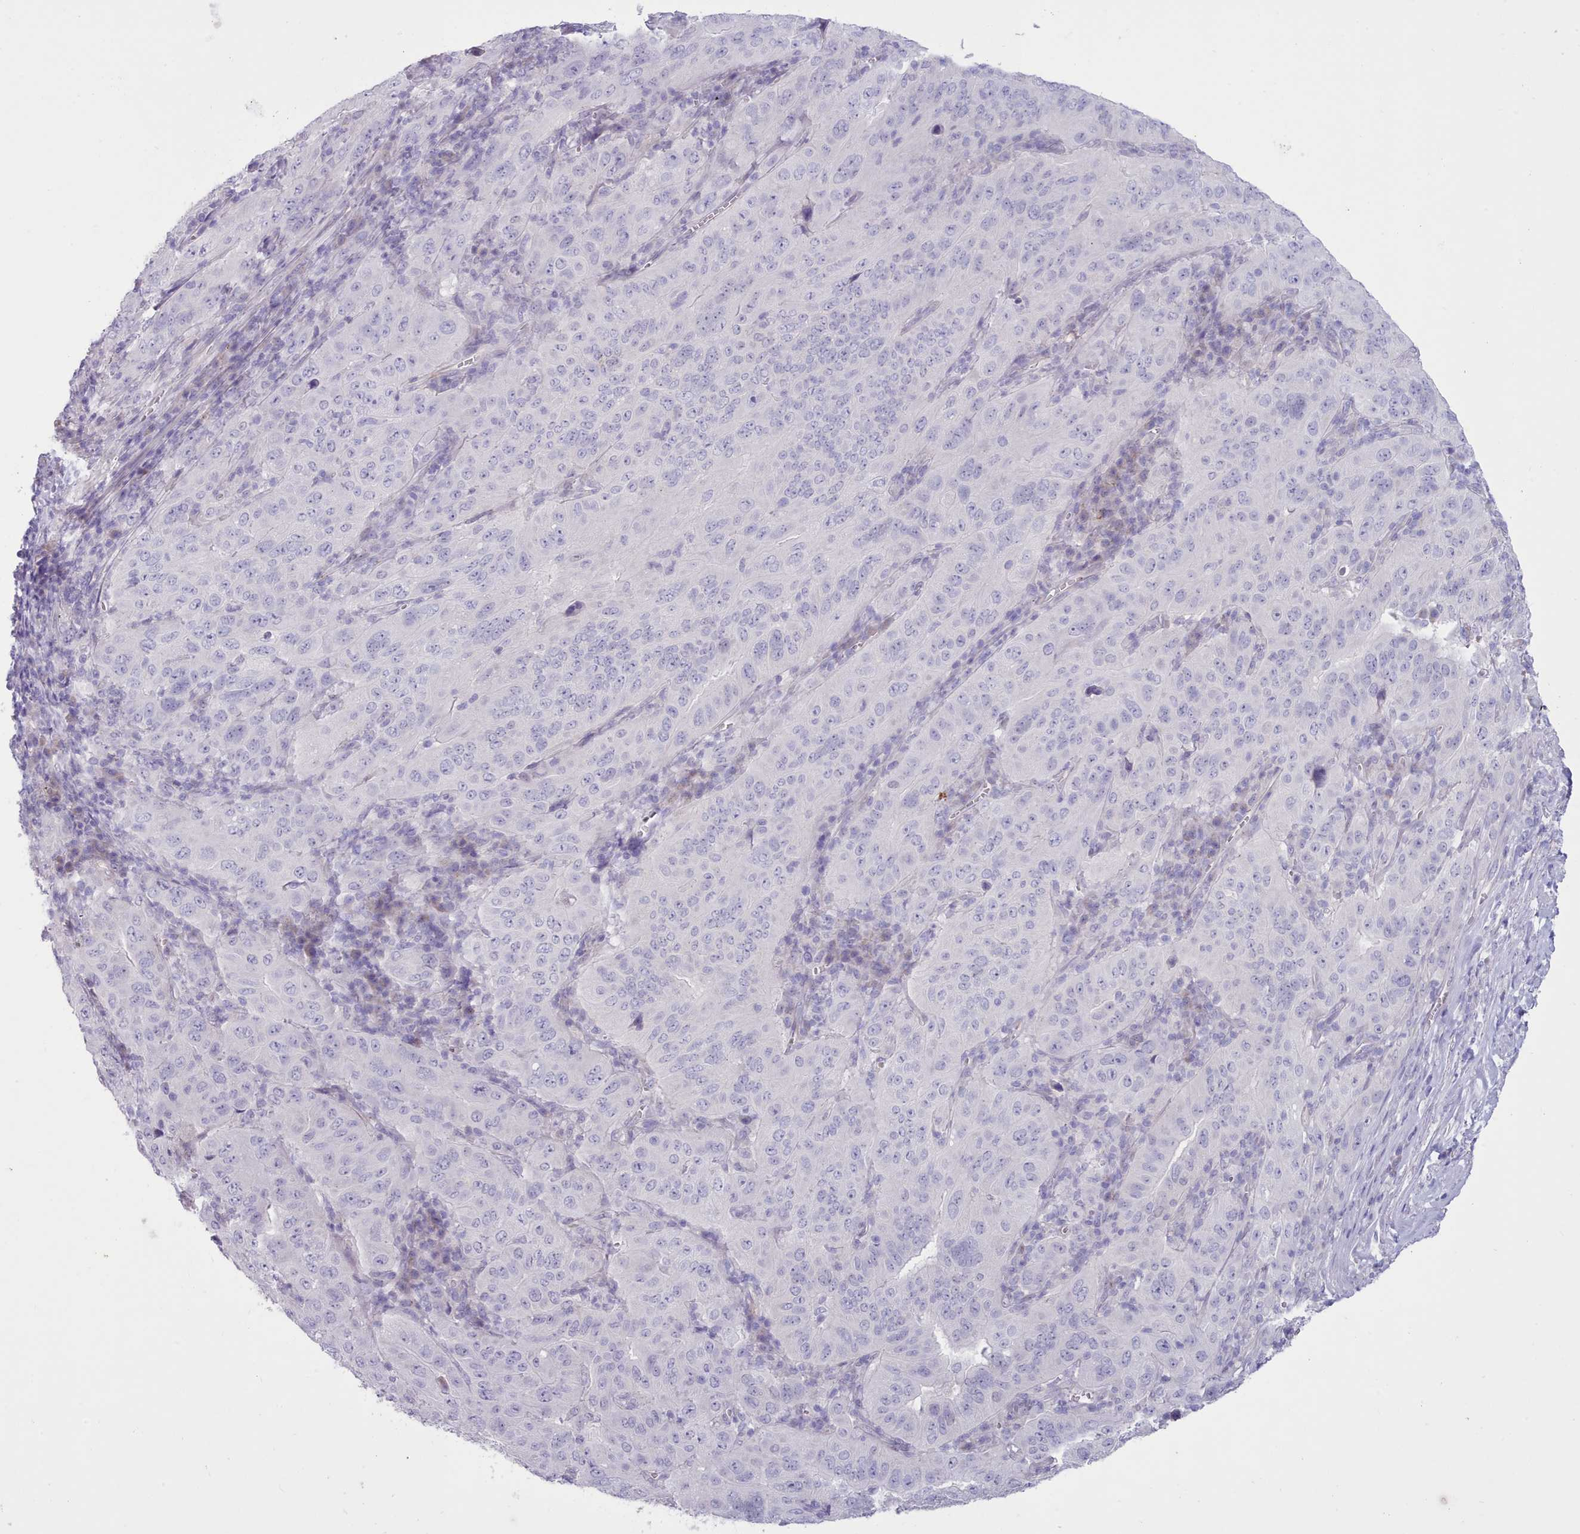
{"staining": {"intensity": "negative", "quantity": "none", "location": "none"}, "tissue": "pancreatic cancer", "cell_type": "Tumor cells", "image_type": "cancer", "snomed": [{"axis": "morphology", "description": "Adenocarcinoma, NOS"}, {"axis": "topography", "description": "Pancreas"}], "caption": "An immunohistochemistry photomicrograph of pancreatic cancer is shown. There is no staining in tumor cells of pancreatic cancer.", "gene": "TMEM253", "patient": {"sex": "male", "age": 63}}